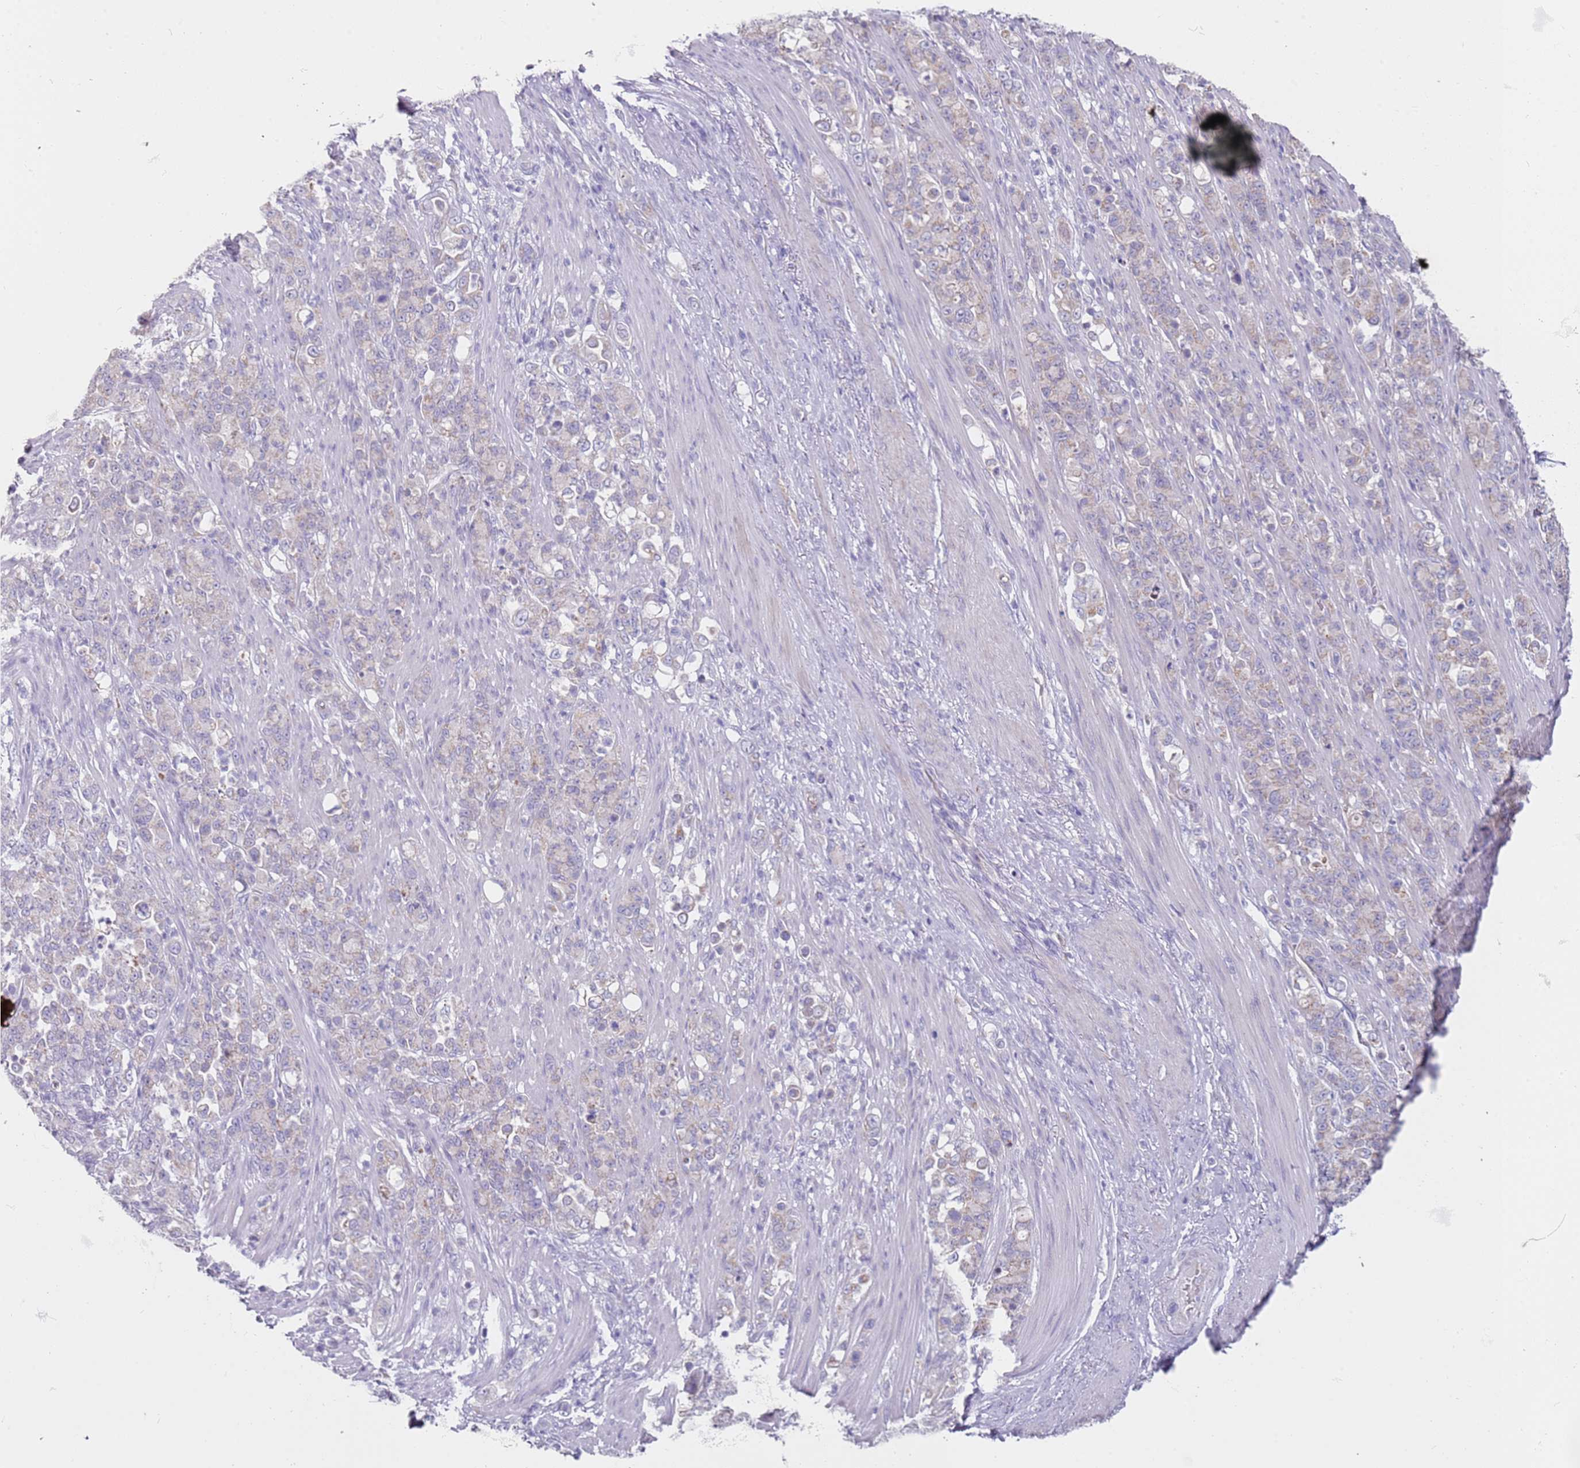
{"staining": {"intensity": "negative", "quantity": "none", "location": "none"}, "tissue": "stomach cancer", "cell_type": "Tumor cells", "image_type": "cancer", "snomed": [{"axis": "morphology", "description": "Normal tissue, NOS"}, {"axis": "morphology", "description": "Adenocarcinoma, NOS"}, {"axis": "topography", "description": "Stomach"}], "caption": "This is an IHC photomicrograph of stomach adenocarcinoma. There is no staining in tumor cells.", "gene": "ALS2", "patient": {"sex": "female", "age": 79}}